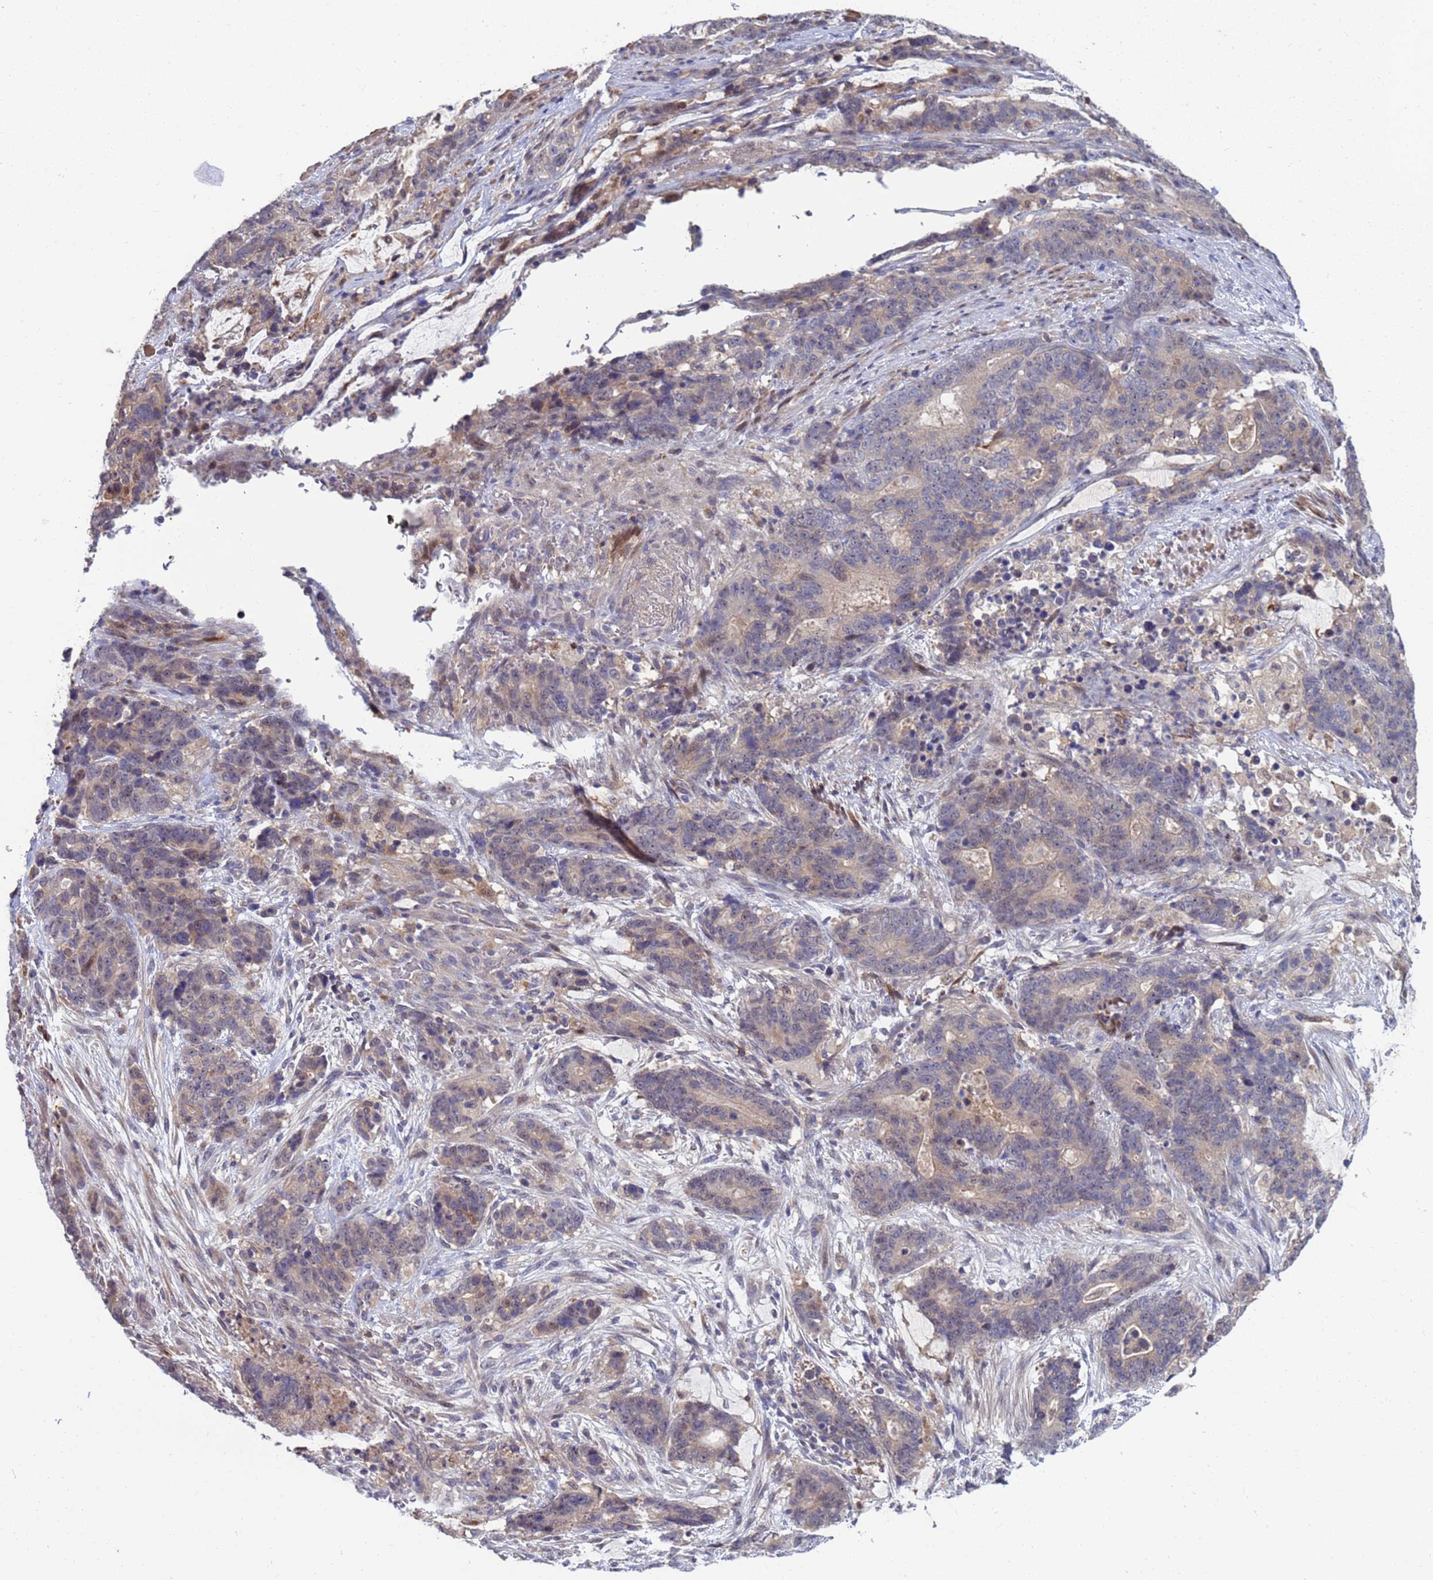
{"staining": {"intensity": "negative", "quantity": "none", "location": "none"}, "tissue": "stomach cancer", "cell_type": "Tumor cells", "image_type": "cancer", "snomed": [{"axis": "morphology", "description": "Adenocarcinoma, NOS"}, {"axis": "topography", "description": "Stomach"}], "caption": "The histopathology image displays no staining of tumor cells in stomach cancer (adenocarcinoma).", "gene": "ENOSF1", "patient": {"sex": "female", "age": 76}}